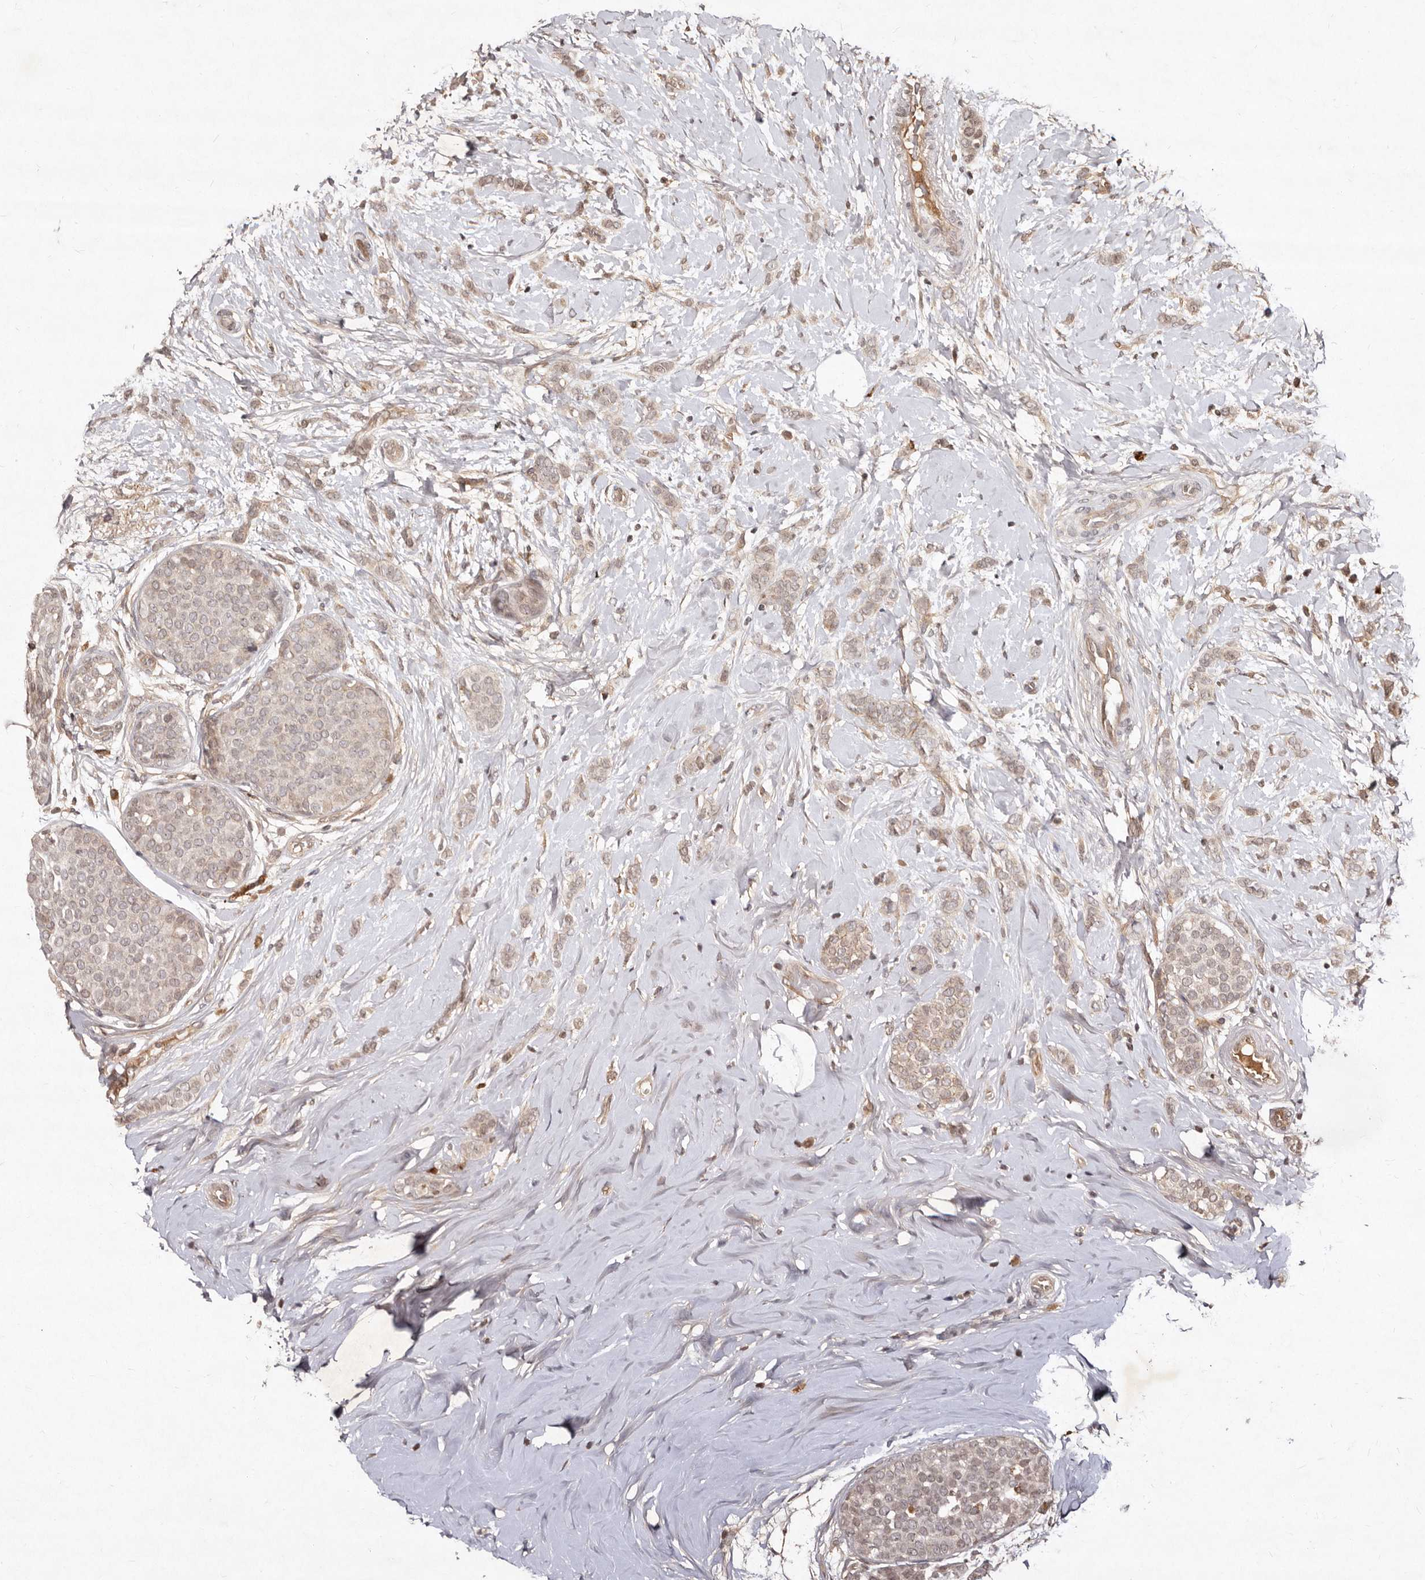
{"staining": {"intensity": "weak", "quantity": ">75%", "location": "cytoplasmic/membranous"}, "tissue": "breast cancer", "cell_type": "Tumor cells", "image_type": "cancer", "snomed": [{"axis": "morphology", "description": "Lobular carcinoma, in situ"}, {"axis": "morphology", "description": "Lobular carcinoma"}, {"axis": "topography", "description": "Breast"}], "caption": "Weak cytoplasmic/membranous protein positivity is present in about >75% of tumor cells in breast cancer.", "gene": "LCORL", "patient": {"sex": "female", "age": 41}}